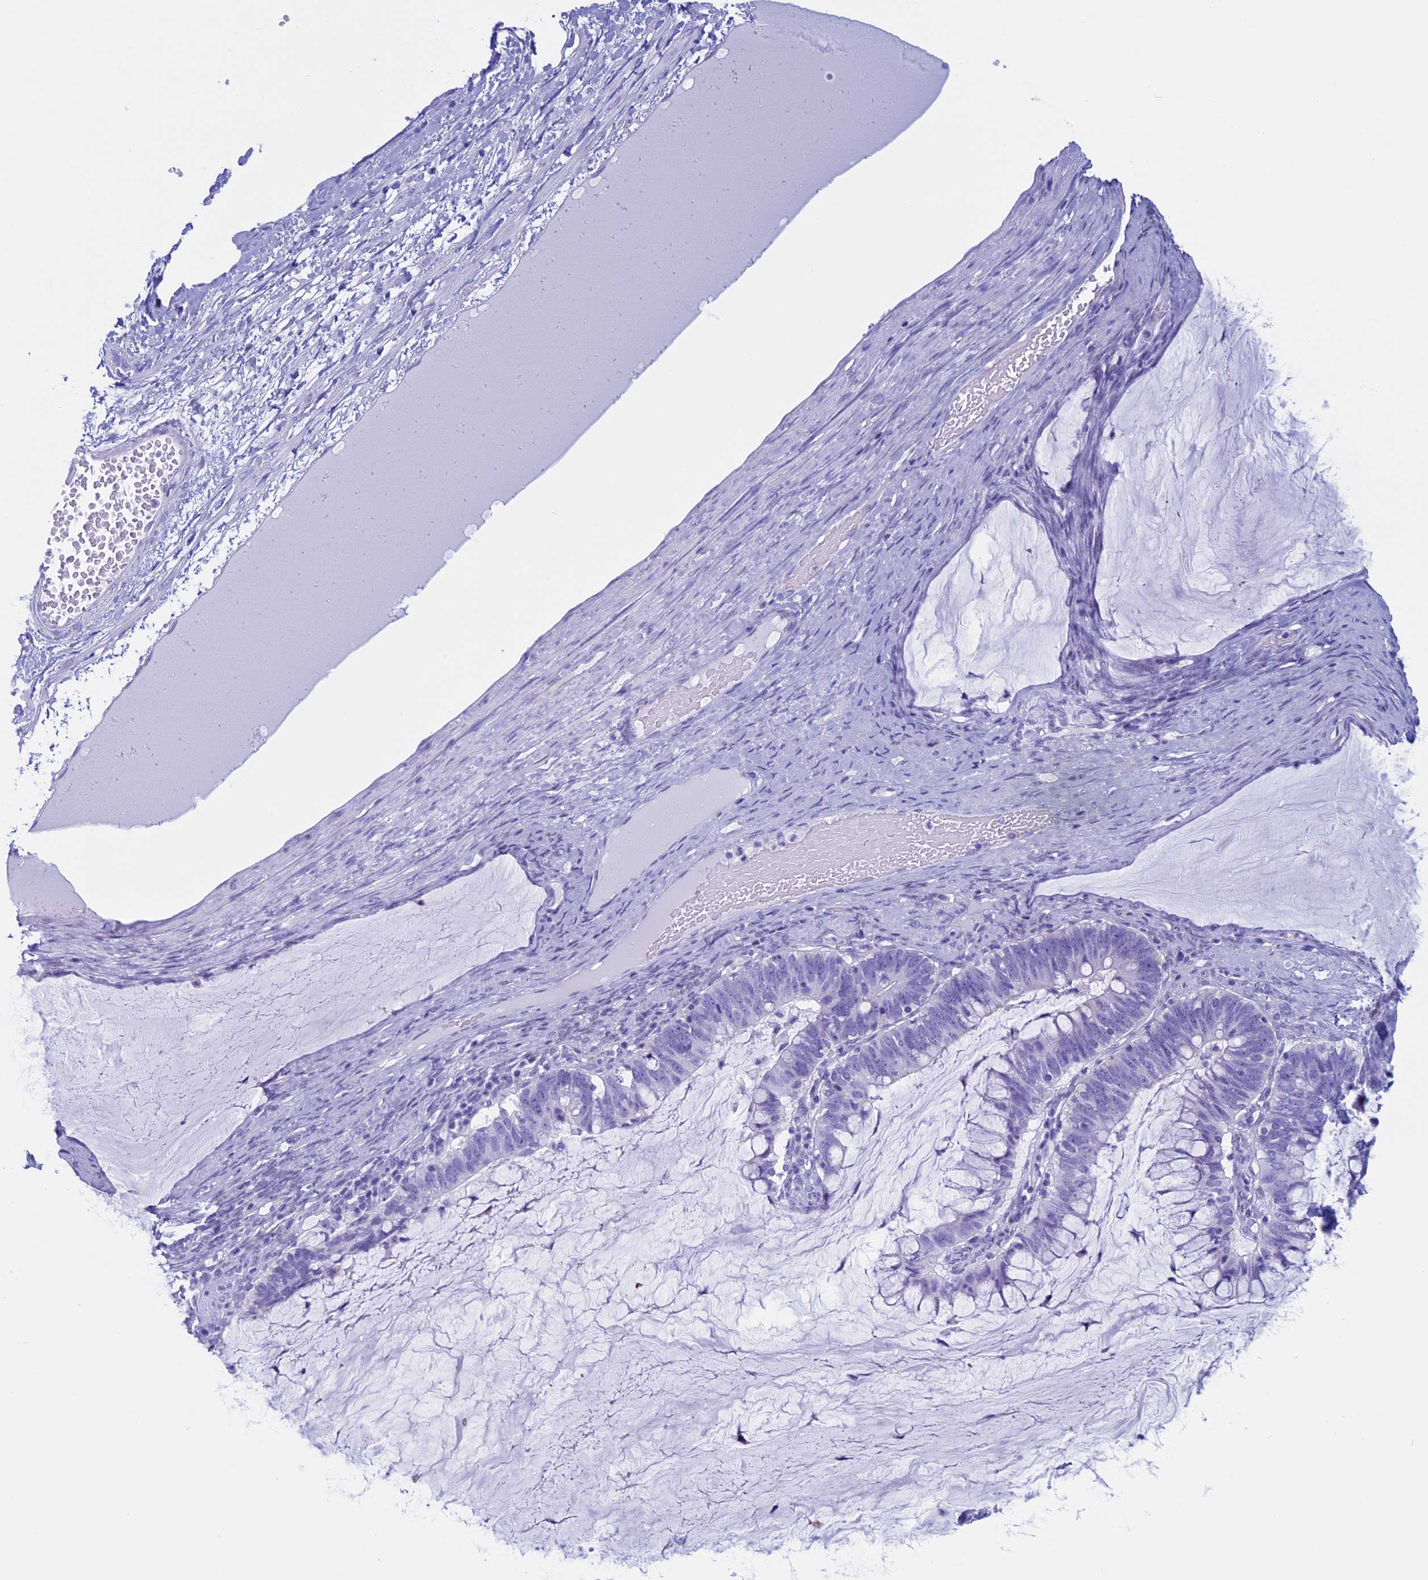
{"staining": {"intensity": "negative", "quantity": "none", "location": "none"}, "tissue": "ovarian cancer", "cell_type": "Tumor cells", "image_type": "cancer", "snomed": [{"axis": "morphology", "description": "Cystadenocarcinoma, mucinous, NOS"}, {"axis": "topography", "description": "Ovary"}], "caption": "Immunohistochemistry photomicrograph of neoplastic tissue: ovarian mucinous cystadenocarcinoma stained with DAB exhibits no significant protein staining in tumor cells. (DAB immunohistochemistry visualized using brightfield microscopy, high magnification).", "gene": "FAM169A", "patient": {"sex": "female", "age": 61}}